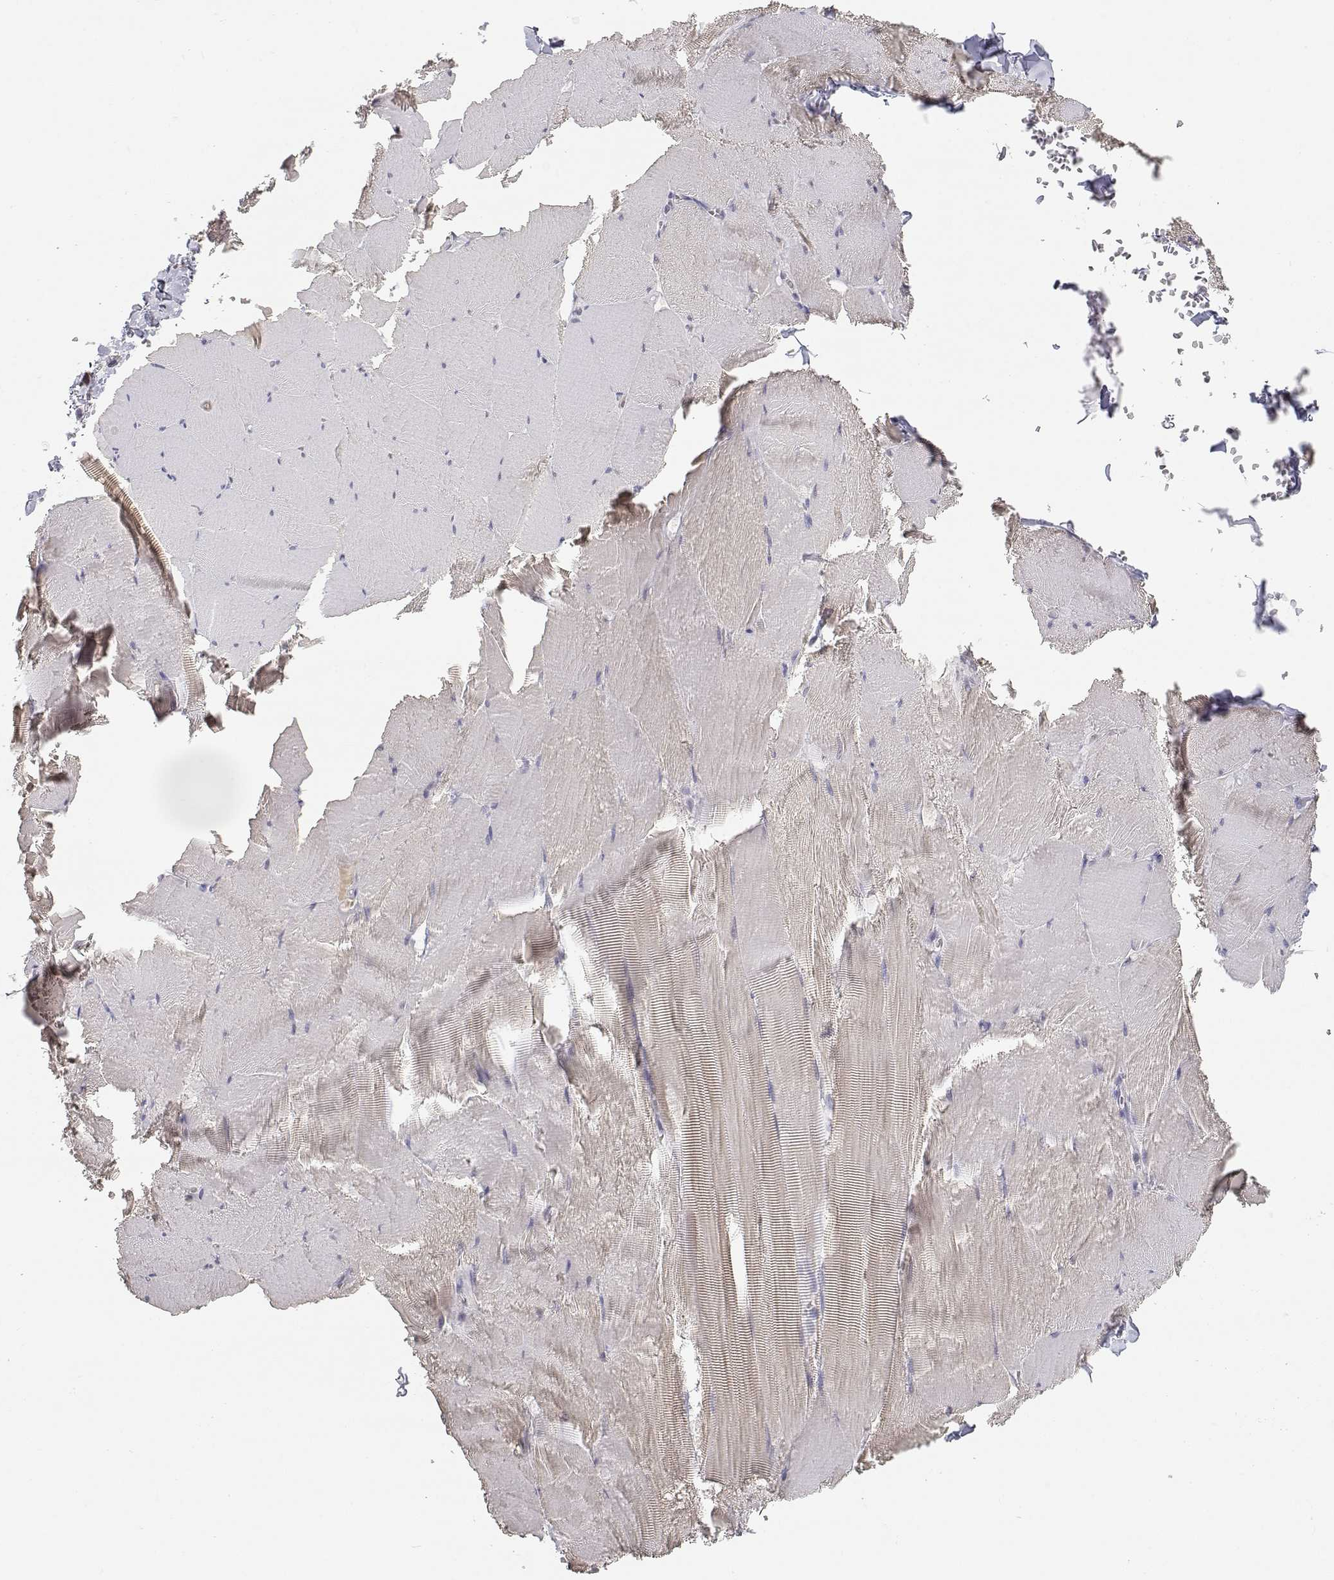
{"staining": {"intensity": "weak", "quantity": "<25%", "location": "cytoplasmic/membranous"}, "tissue": "skeletal muscle", "cell_type": "Myocytes", "image_type": "normal", "snomed": [{"axis": "morphology", "description": "Normal tissue, NOS"}, {"axis": "morphology", "description": "Malignant melanoma, Metastatic site"}, {"axis": "topography", "description": "Skeletal muscle"}], "caption": "This image is of benign skeletal muscle stained with immunohistochemistry (IHC) to label a protein in brown with the nuclei are counter-stained blue. There is no expression in myocytes. (DAB IHC with hematoxylin counter stain).", "gene": "ADA", "patient": {"sex": "male", "age": 50}}